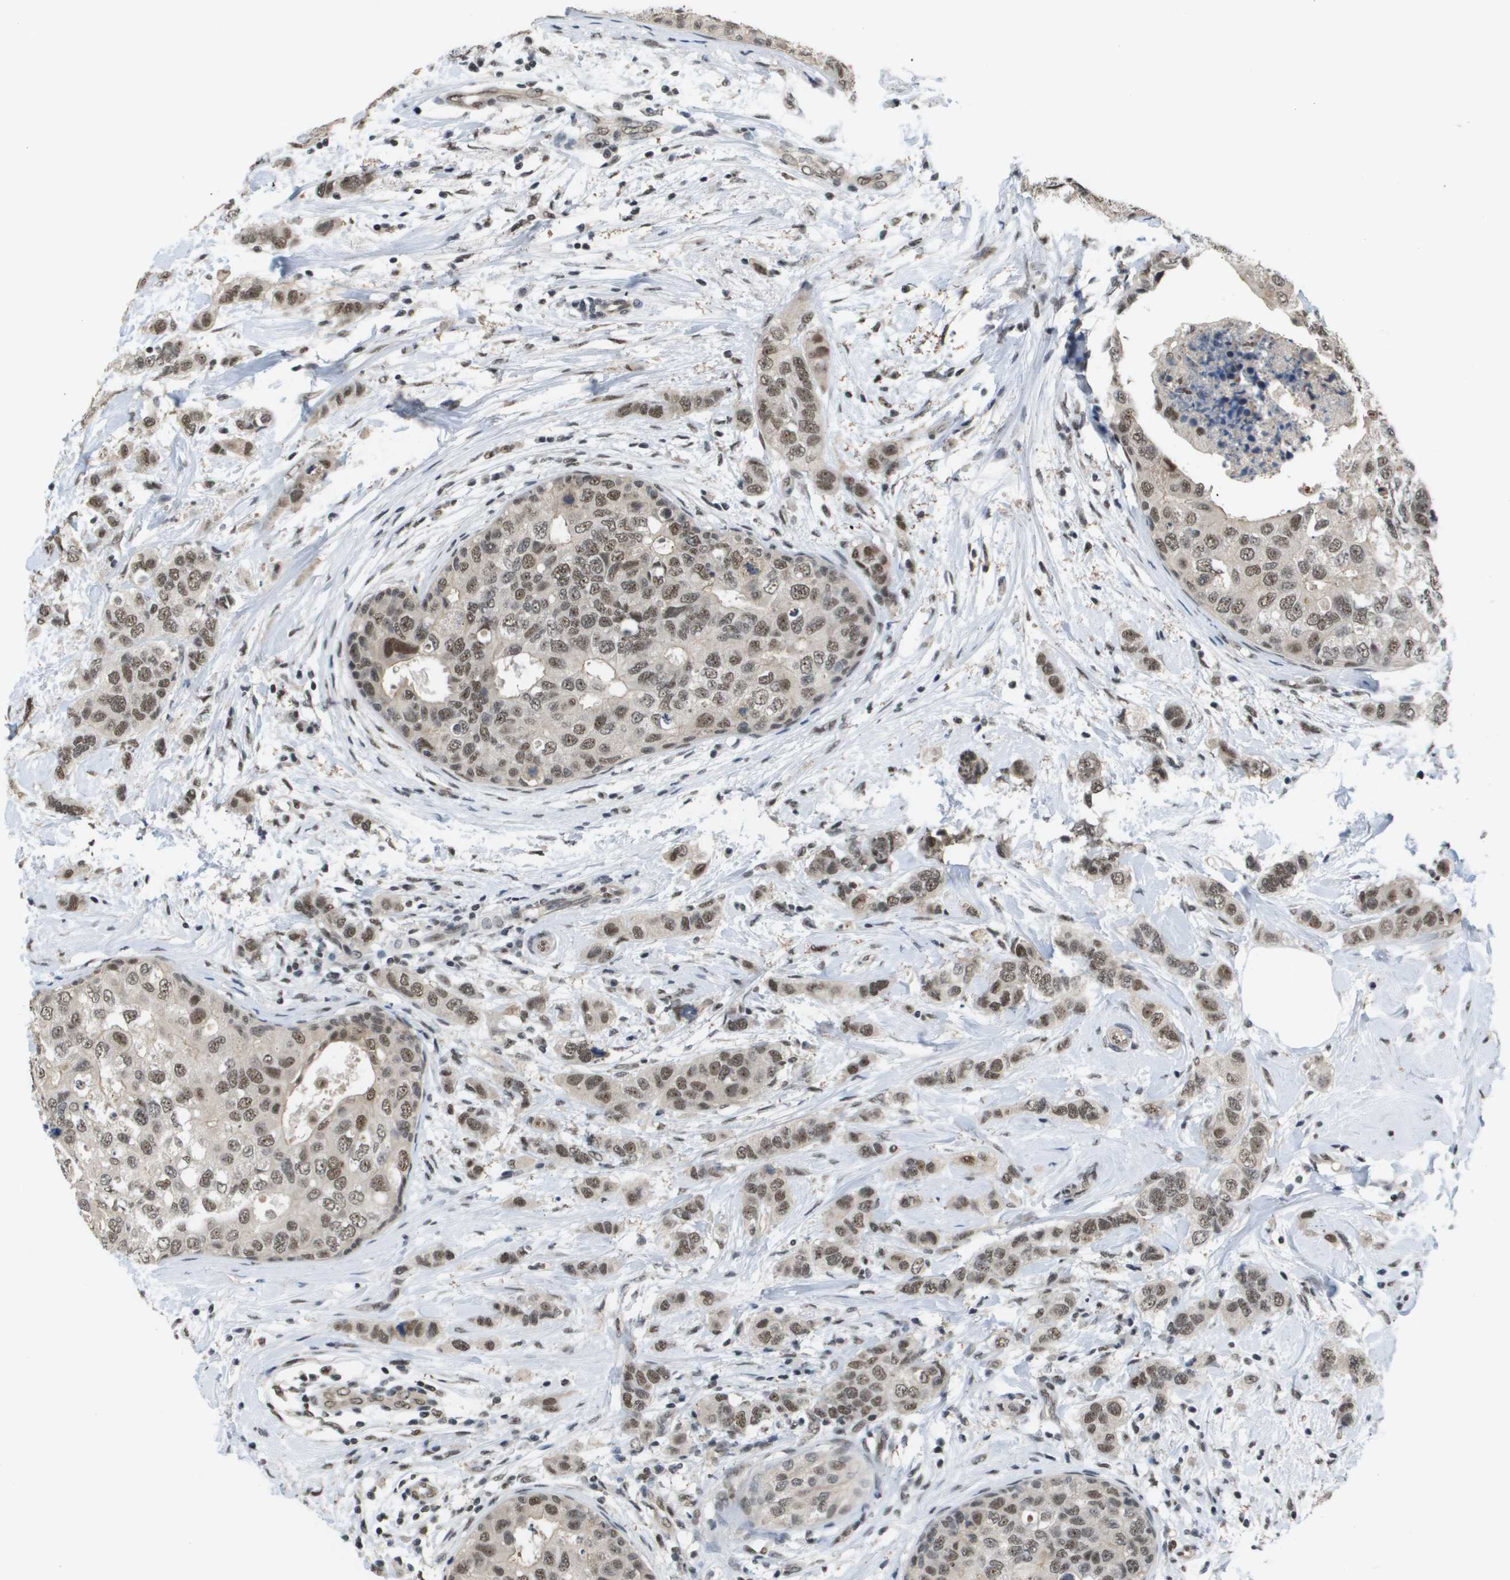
{"staining": {"intensity": "moderate", "quantity": ">75%", "location": "nuclear"}, "tissue": "breast cancer", "cell_type": "Tumor cells", "image_type": "cancer", "snomed": [{"axis": "morphology", "description": "Duct carcinoma"}, {"axis": "topography", "description": "Breast"}], "caption": "Protein analysis of infiltrating ductal carcinoma (breast) tissue demonstrates moderate nuclear positivity in about >75% of tumor cells. (DAB (3,3'-diaminobenzidine) IHC with brightfield microscopy, high magnification).", "gene": "ISY1", "patient": {"sex": "female", "age": 50}}